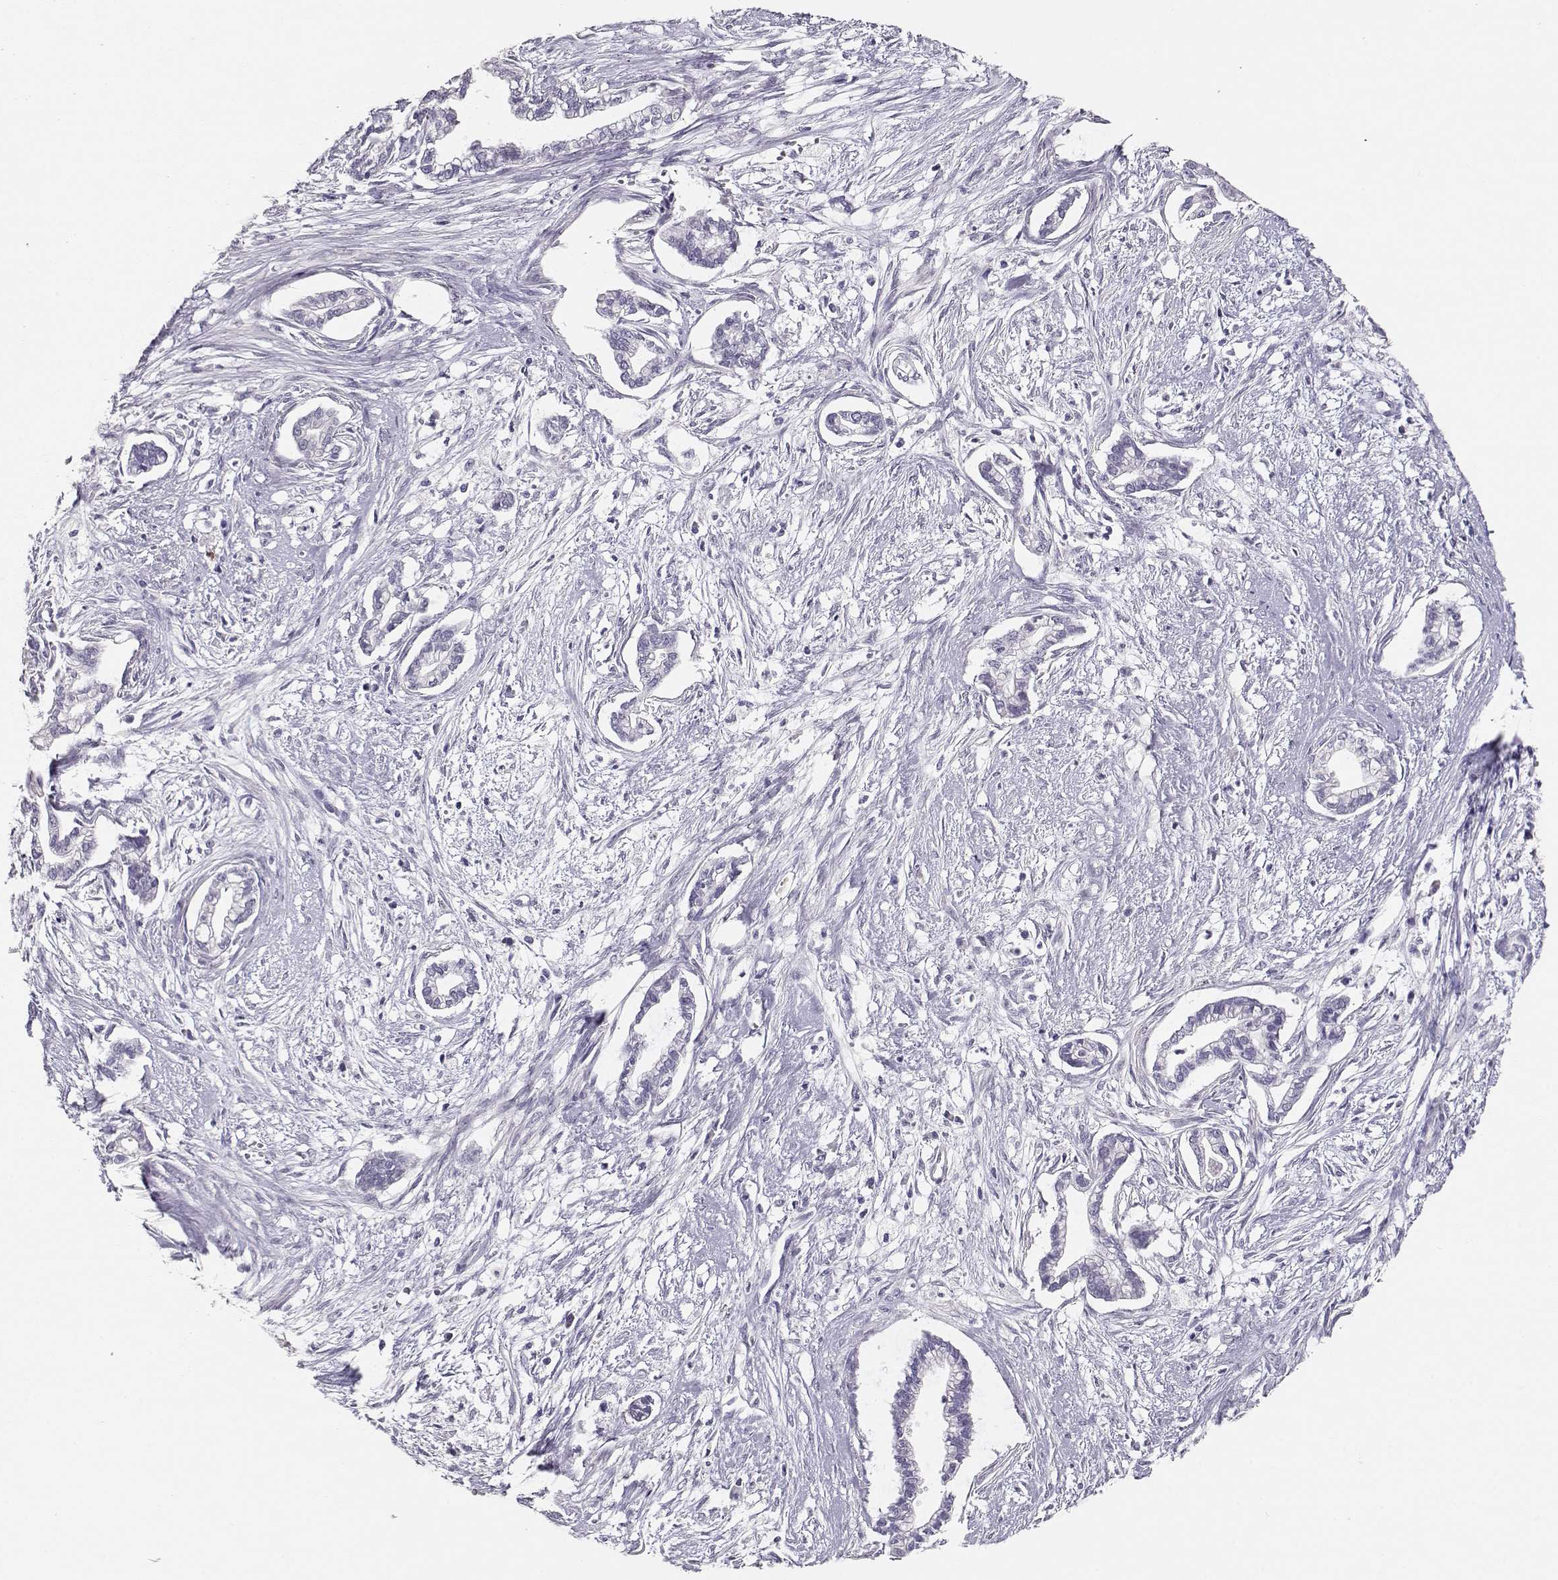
{"staining": {"intensity": "negative", "quantity": "none", "location": "none"}, "tissue": "cervical cancer", "cell_type": "Tumor cells", "image_type": "cancer", "snomed": [{"axis": "morphology", "description": "Adenocarcinoma, NOS"}, {"axis": "topography", "description": "Cervix"}], "caption": "Immunohistochemistry (IHC) histopathology image of neoplastic tissue: human cervical adenocarcinoma stained with DAB reveals no significant protein expression in tumor cells.", "gene": "MAGEC1", "patient": {"sex": "female", "age": 62}}